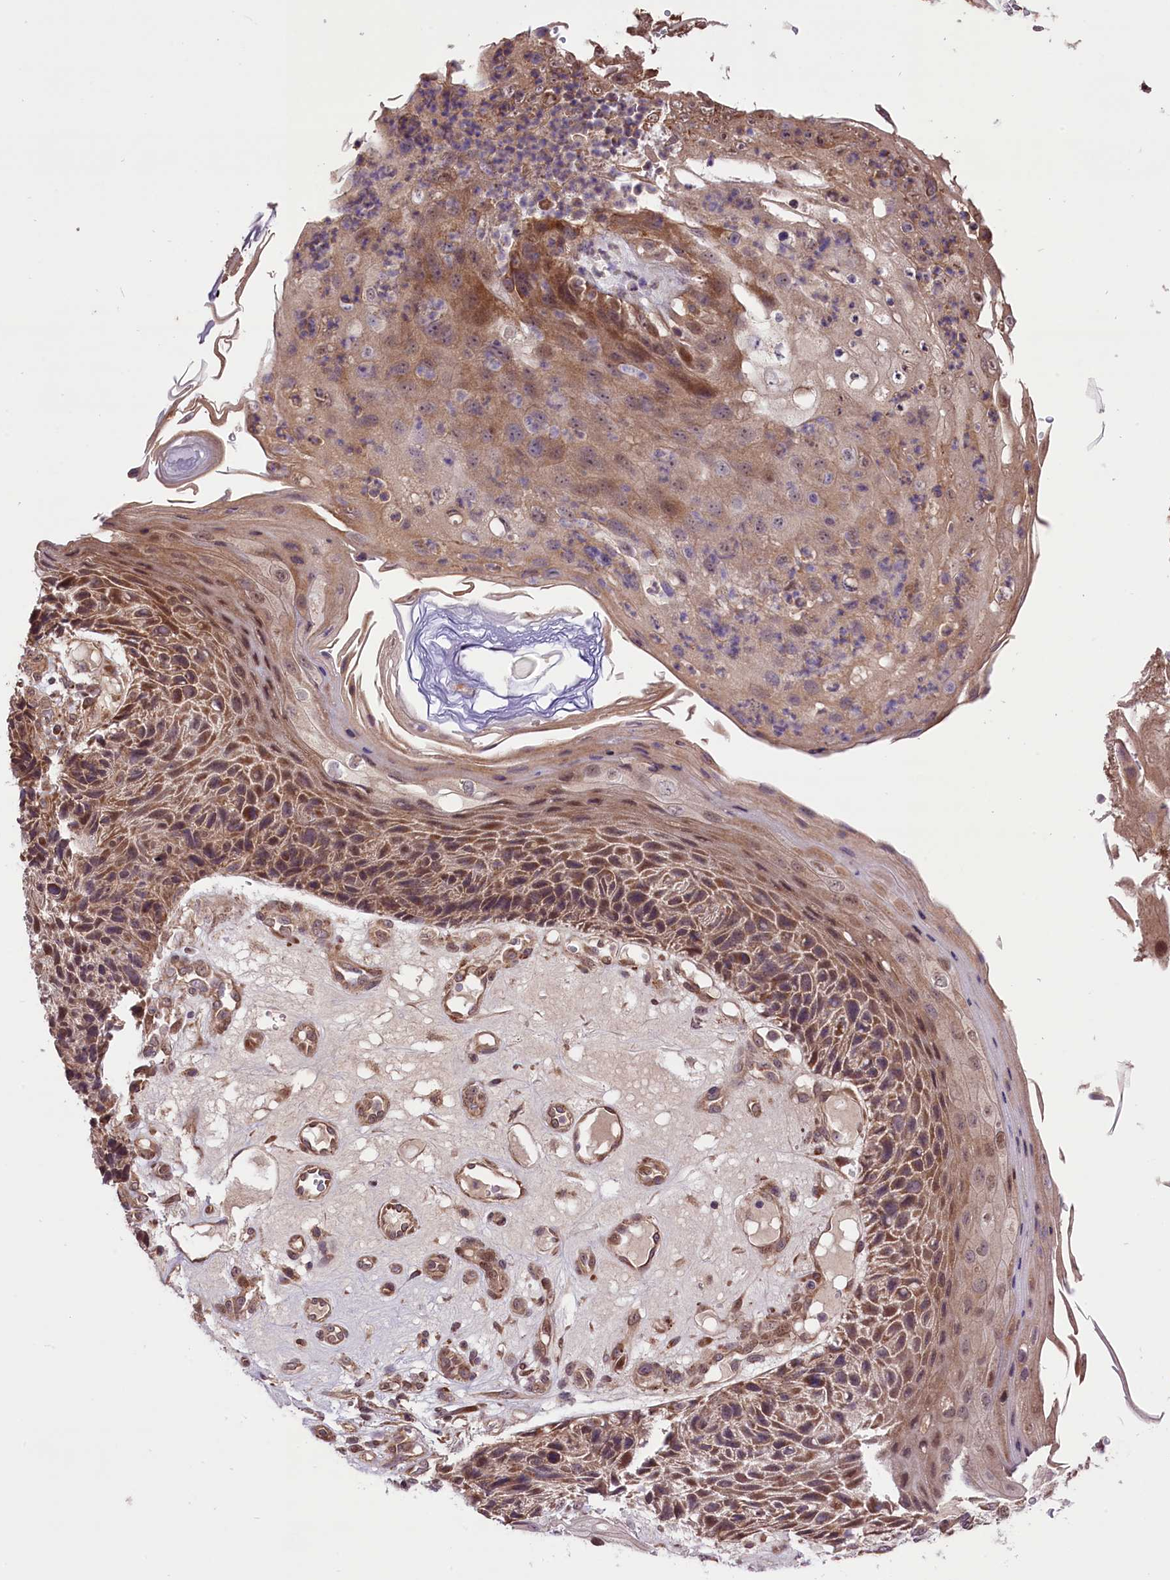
{"staining": {"intensity": "moderate", "quantity": "25%-75%", "location": "cytoplasmic/membranous"}, "tissue": "skin cancer", "cell_type": "Tumor cells", "image_type": "cancer", "snomed": [{"axis": "morphology", "description": "Squamous cell carcinoma, NOS"}, {"axis": "topography", "description": "Skin"}], "caption": "An immunohistochemistry histopathology image of neoplastic tissue is shown. Protein staining in brown shows moderate cytoplasmic/membranous positivity in skin cancer within tumor cells.", "gene": "HDAC5", "patient": {"sex": "female", "age": 88}}